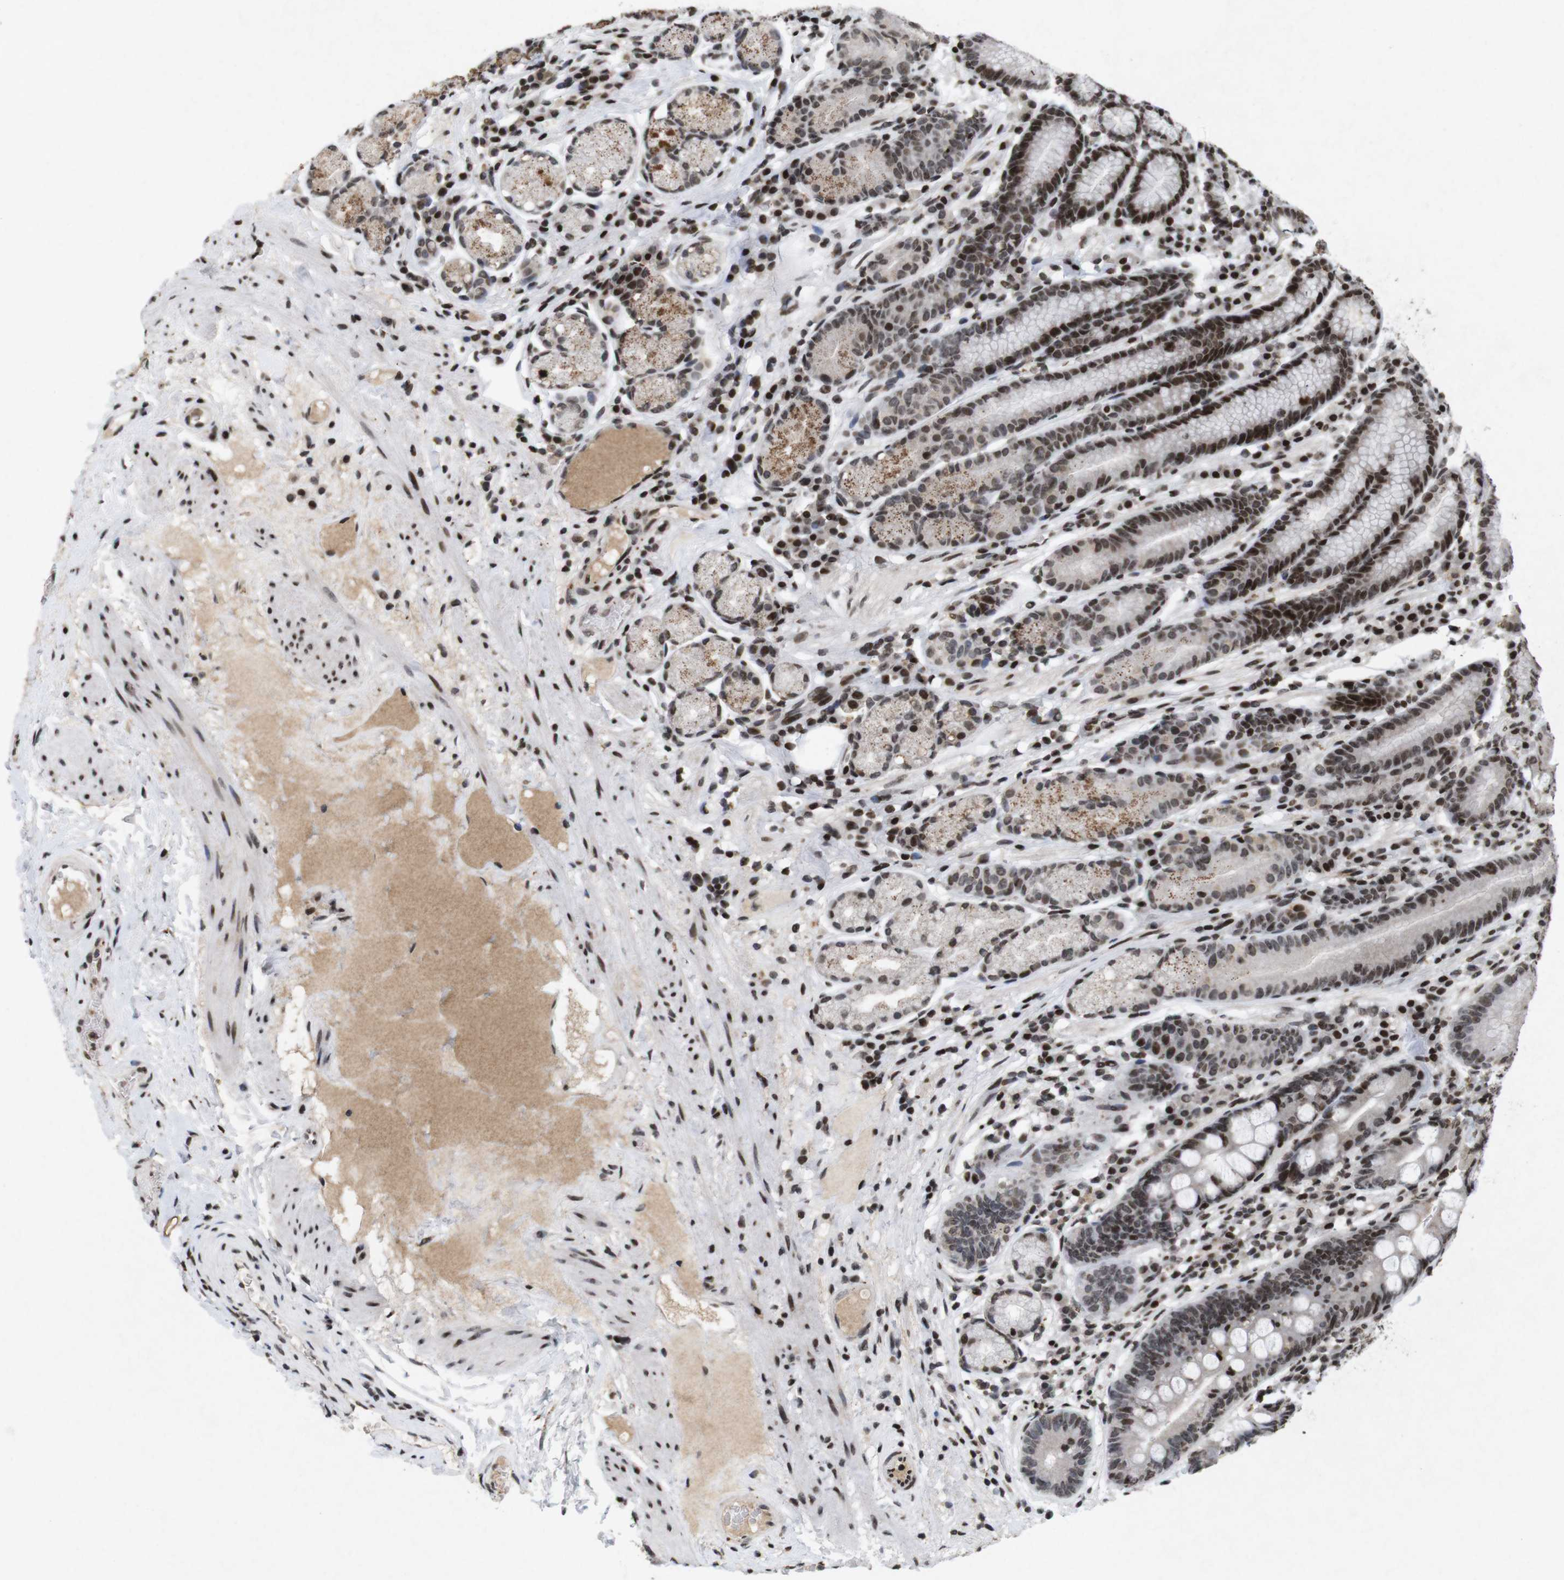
{"staining": {"intensity": "moderate", "quantity": ">75%", "location": "cytoplasmic/membranous,nuclear"}, "tissue": "stomach", "cell_type": "Glandular cells", "image_type": "normal", "snomed": [{"axis": "morphology", "description": "Normal tissue, NOS"}, {"axis": "topography", "description": "Stomach, lower"}], "caption": "DAB immunohistochemical staining of benign human stomach demonstrates moderate cytoplasmic/membranous,nuclear protein positivity in approximately >75% of glandular cells.", "gene": "MAGEH1", "patient": {"sex": "male", "age": 52}}